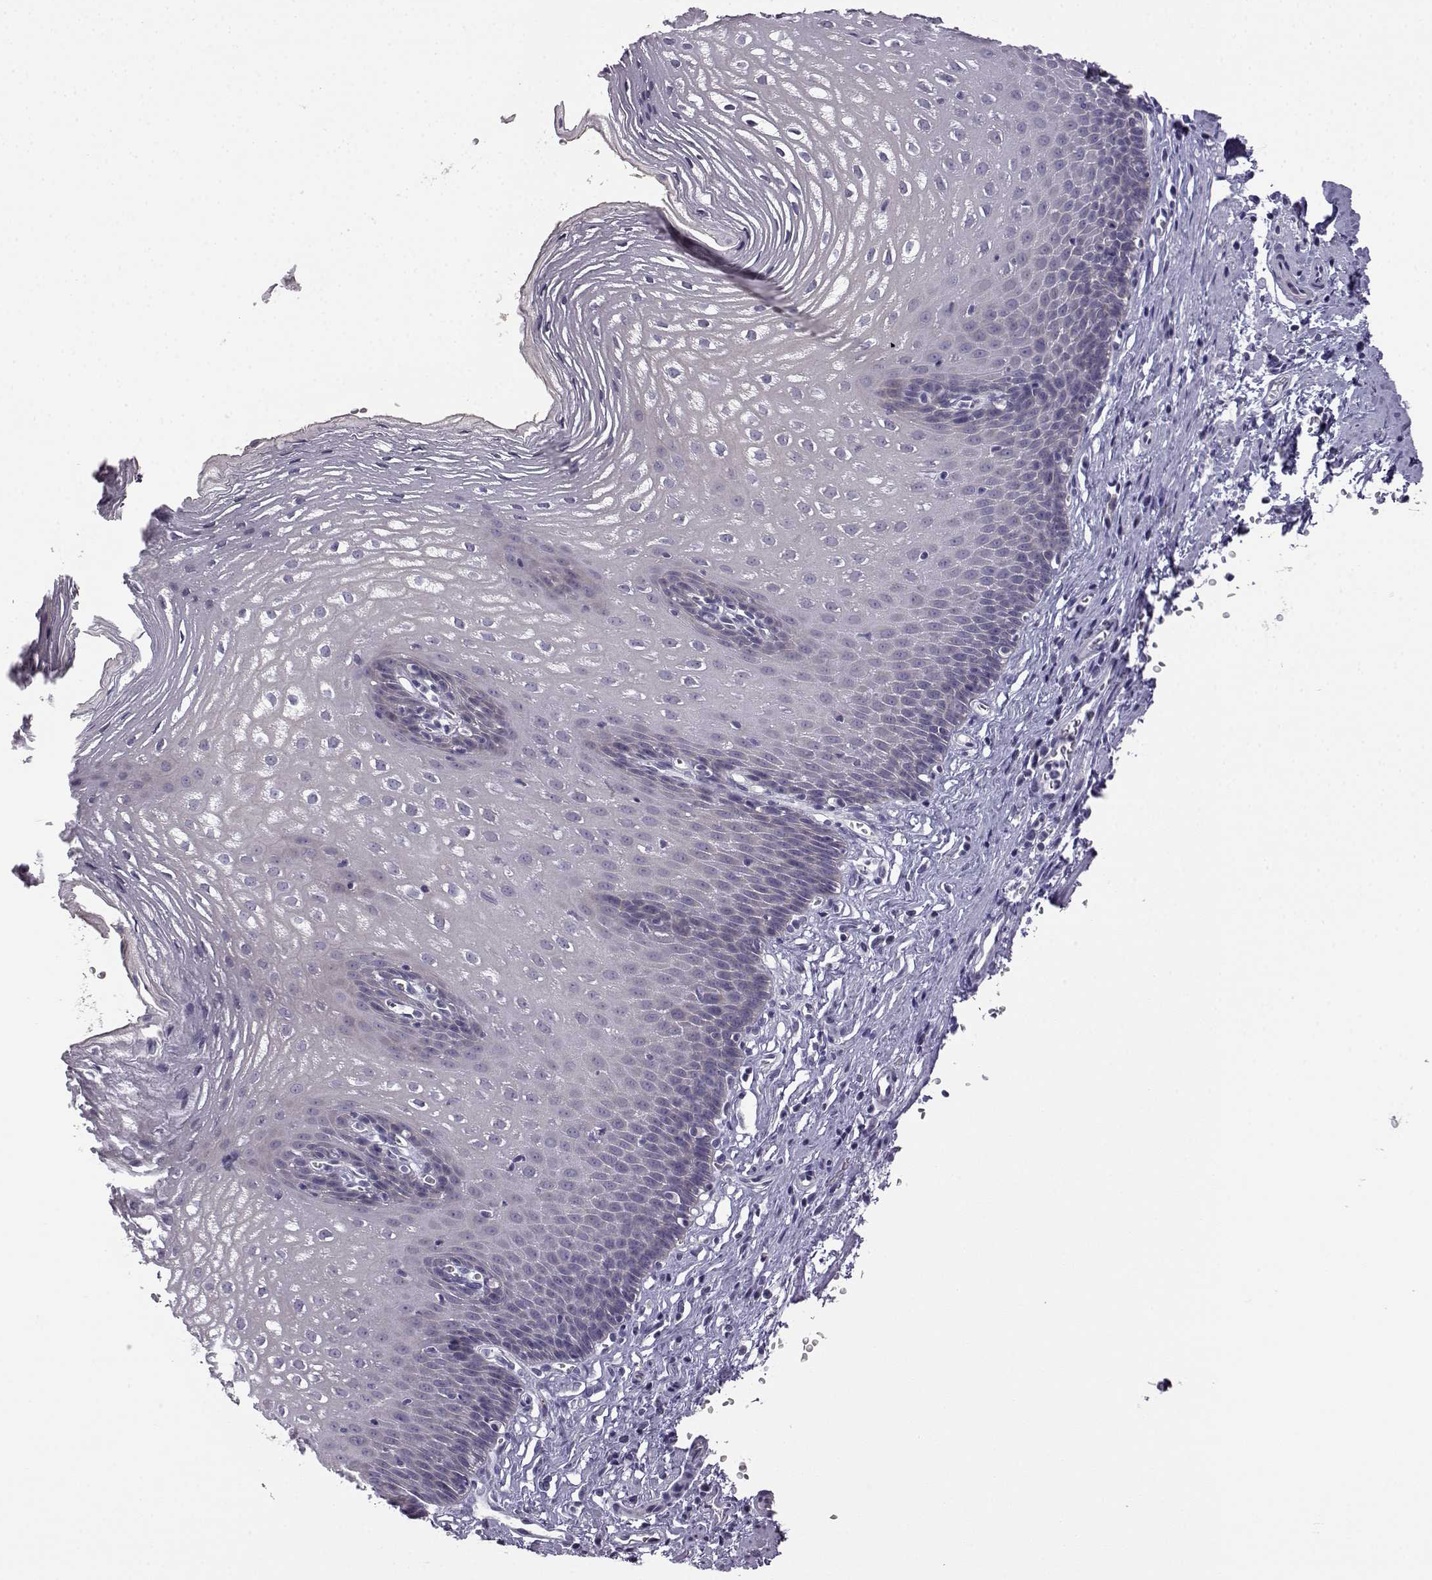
{"staining": {"intensity": "negative", "quantity": "none", "location": "none"}, "tissue": "esophagus", "cell_type": "Squamous epithelial cells", "image_type": "normal", "snomed": [{"axis": "morphology", "description": "Normal tissue, NOS"}, {"axis": "topography", "description": "Esophagus"}], "caption": "High power microscopy image of an immunohistochemistry (IHC) histopathology image of normal esophagus, revealing no significant expression in squamous epithelial cells.", "gene": "VGF", "patient": {"sex": "male", "age": 72}}